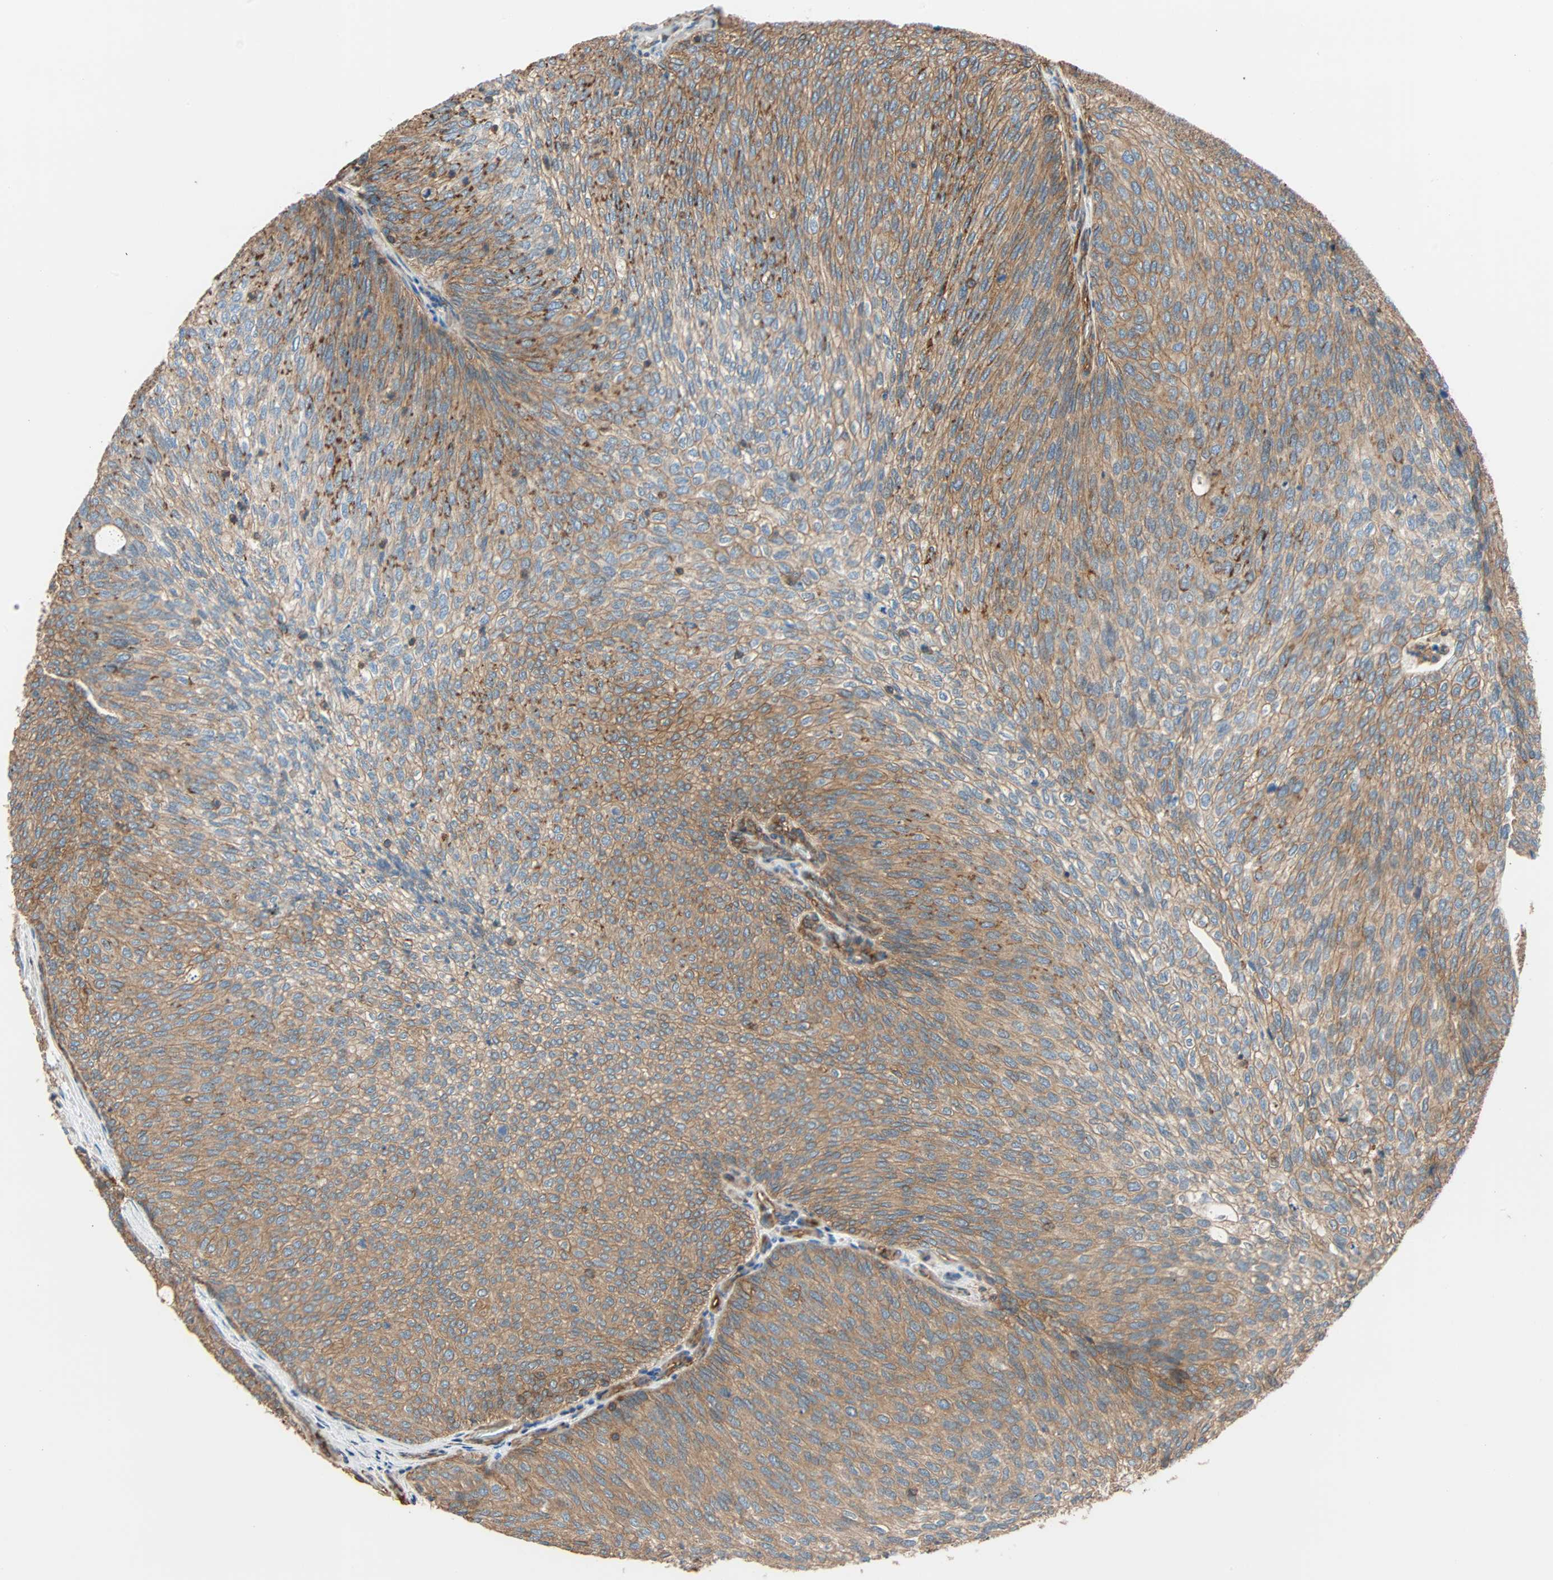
{"staining": {"intensity": "moderate", "quantity": ">75%", "location": "cytoplasmic/membranous"}, "tissue": "urothelial cancer", "cell_type": "Tumor cells", "image_type": "cancer", "snomed": [{"axis": "morphology", "description": "Urothelial carcinoma, Low grade"}, {"axis": "topography", "description": "Urinary bladder"}], "caption": "IHC image of neoplastic tissue: human low-grade urothelial carcinoma stained using IHC exhibits medium levels of moderate protein expression localized specifically in the cytoplasmic/membranous of tumor cells, appearing as a cytoplasmic/membranous brown color.", "gene": "GALNT10", "patient": {"sex": "female", "age": 79}}